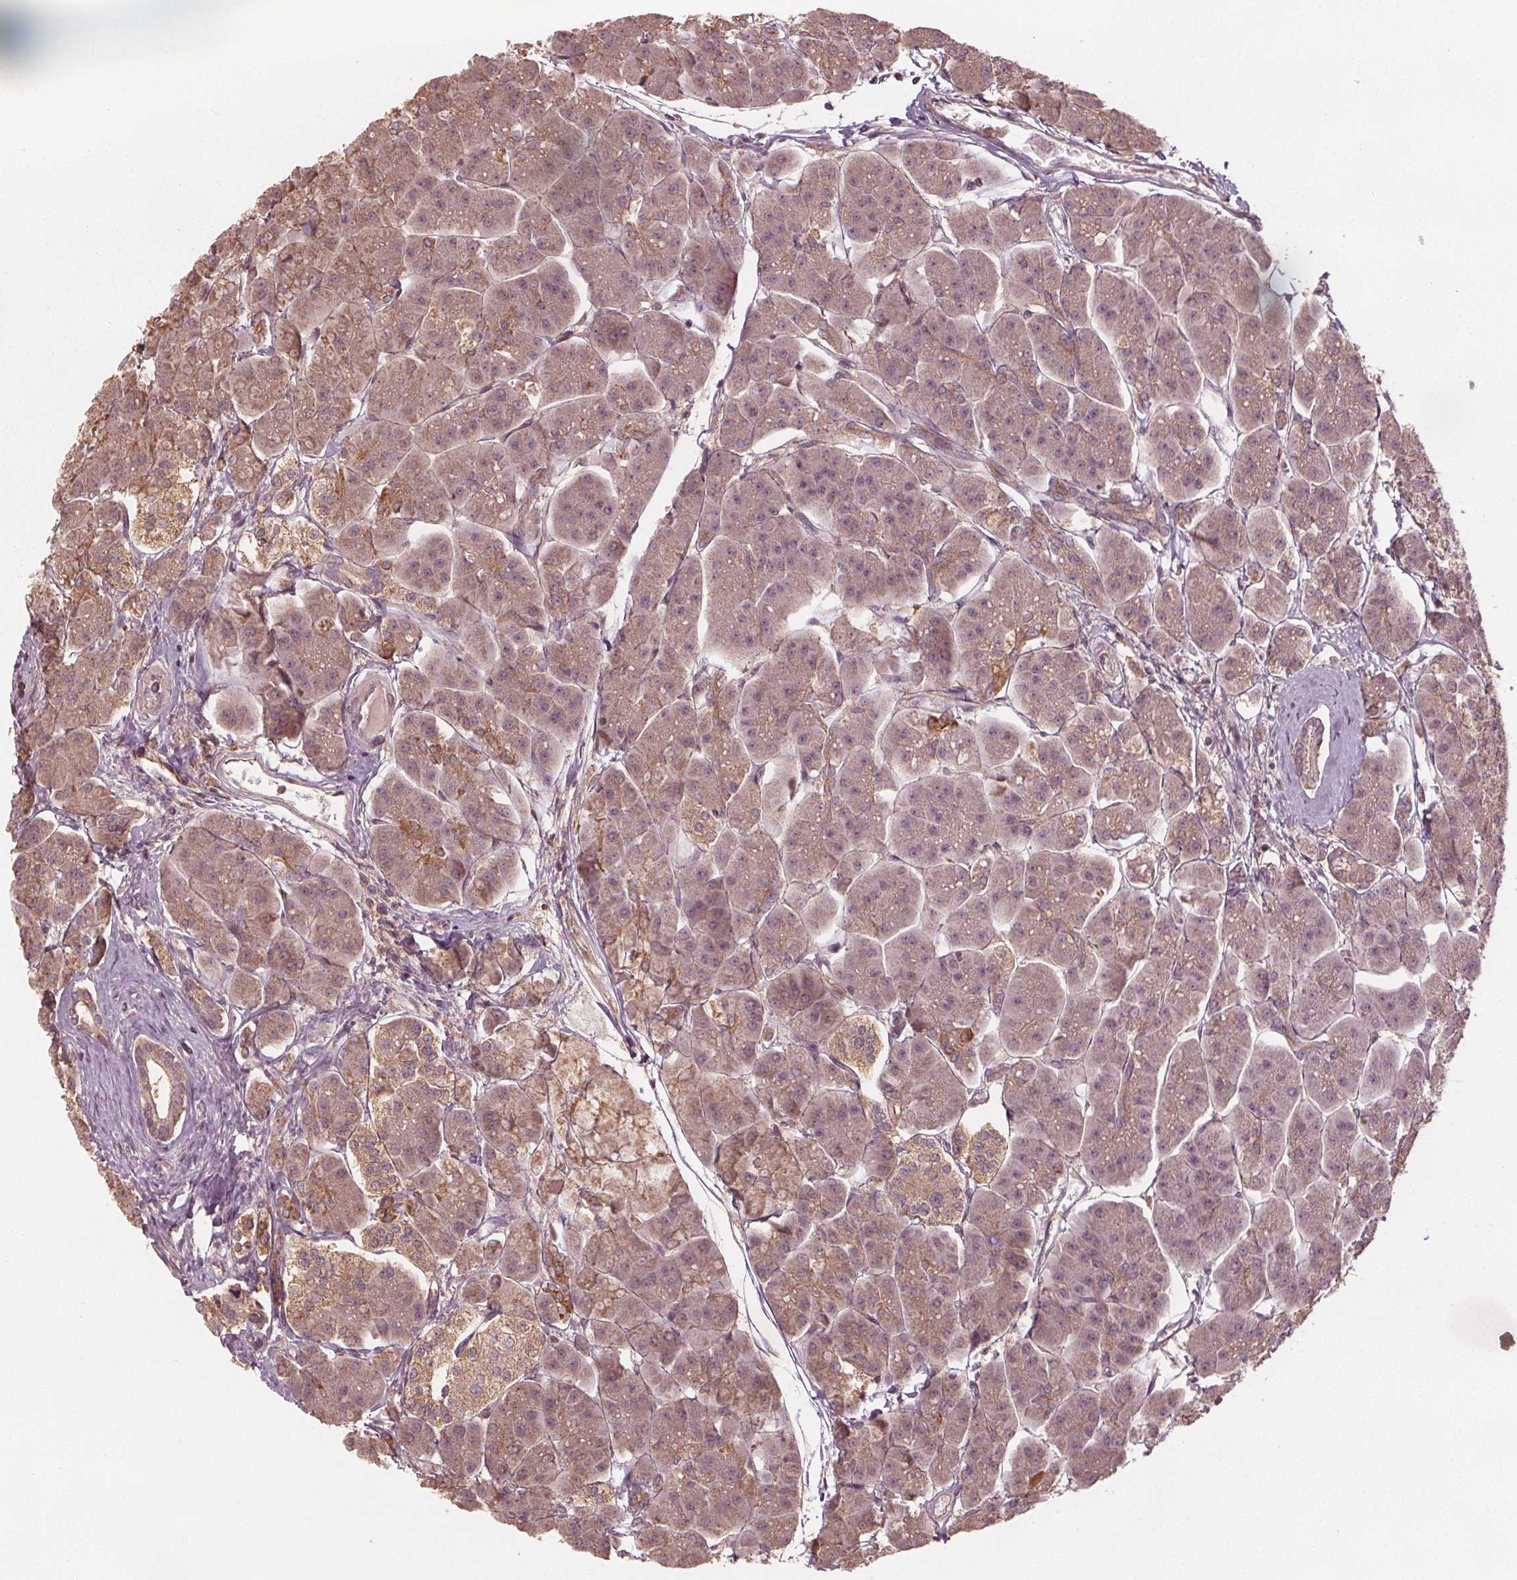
{"staining": {"intensity": "moderate", "quantity": "<25%", "location": "cytoplasmic/membranous"}, "tissue": "pancreas", "cell_type": "Exocrine glandular cells", "image_type": "normal", "snomed": [{"axis": "morphology", "description": "Normal tissue, NOS"}, {"axis": "topography", "description": "Adipose tissue"}, {"axis": "topography", "description": "Pancreas"}, {"axis": "topography", "description": "Peripheral nerve tissue"}], "caption": "Exocrine glandular cells show low levels of moderate cytoplasmic/membranous staining in about <25% of cells in unremarkable pancreas. Using DAB (brown) and hematoxylin (blue) stains, captured at high magnification using brightfield microscopy.", "gene": "GNB2", "patient": {"sex": "female", "age": 58}}